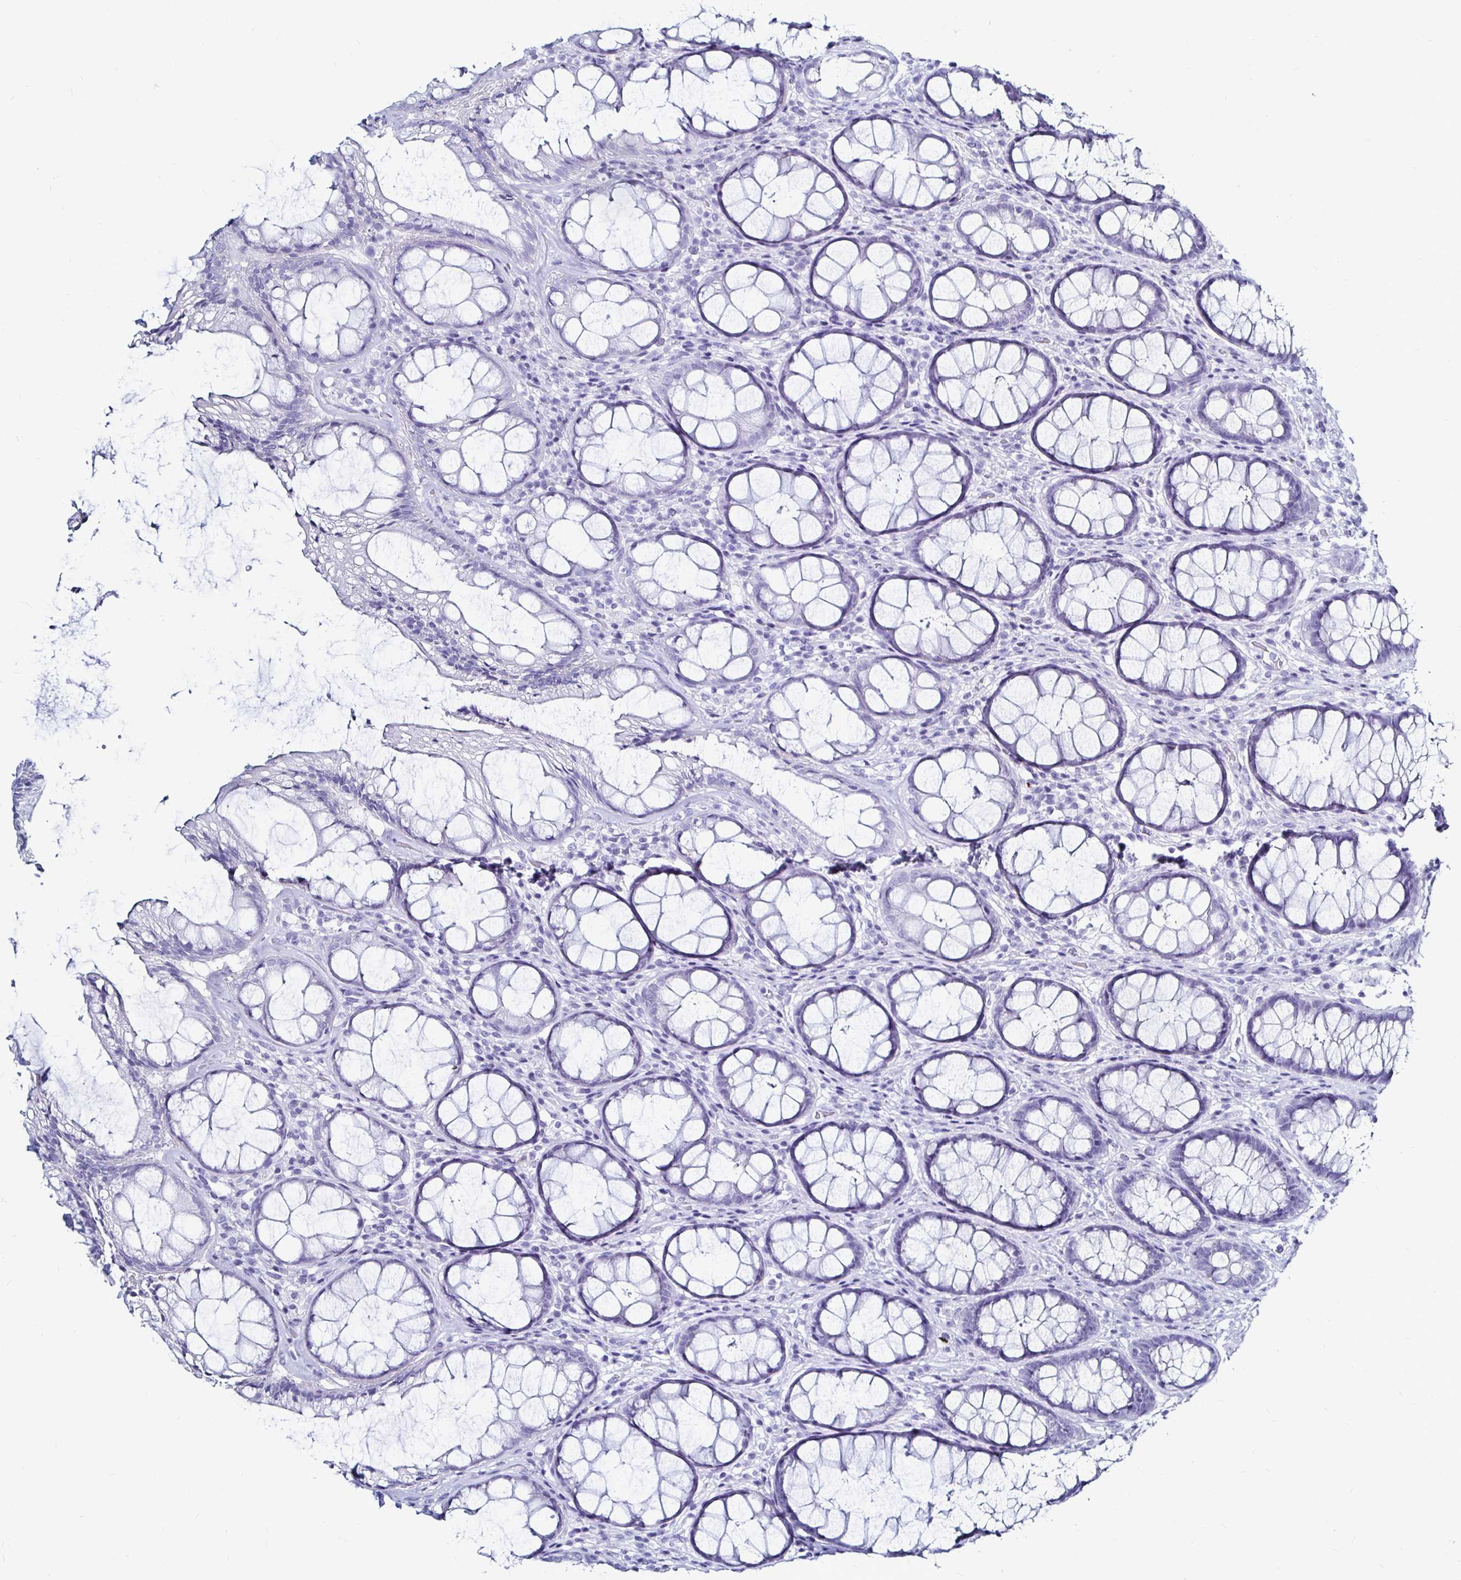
{"staining": {"intensity": "negative", "quantity": "none", "location": "none"}, "tissue": "rectum", "cell_type": "Glandular cells", "image_type": "normal", "snomed": [{"axis": "morphology", "description": "Normal tissue, NOS"}, {"axis": "topography", "description": "Rectum"}], "caption": "The photomicrograph shows no staining of glandular cells in normal rectum. (Brightfield microscopy of DAB immunohistochemistry at high magnification).", "gene": "LUZP4", "patient": {"sex": "male", "age": 72}}